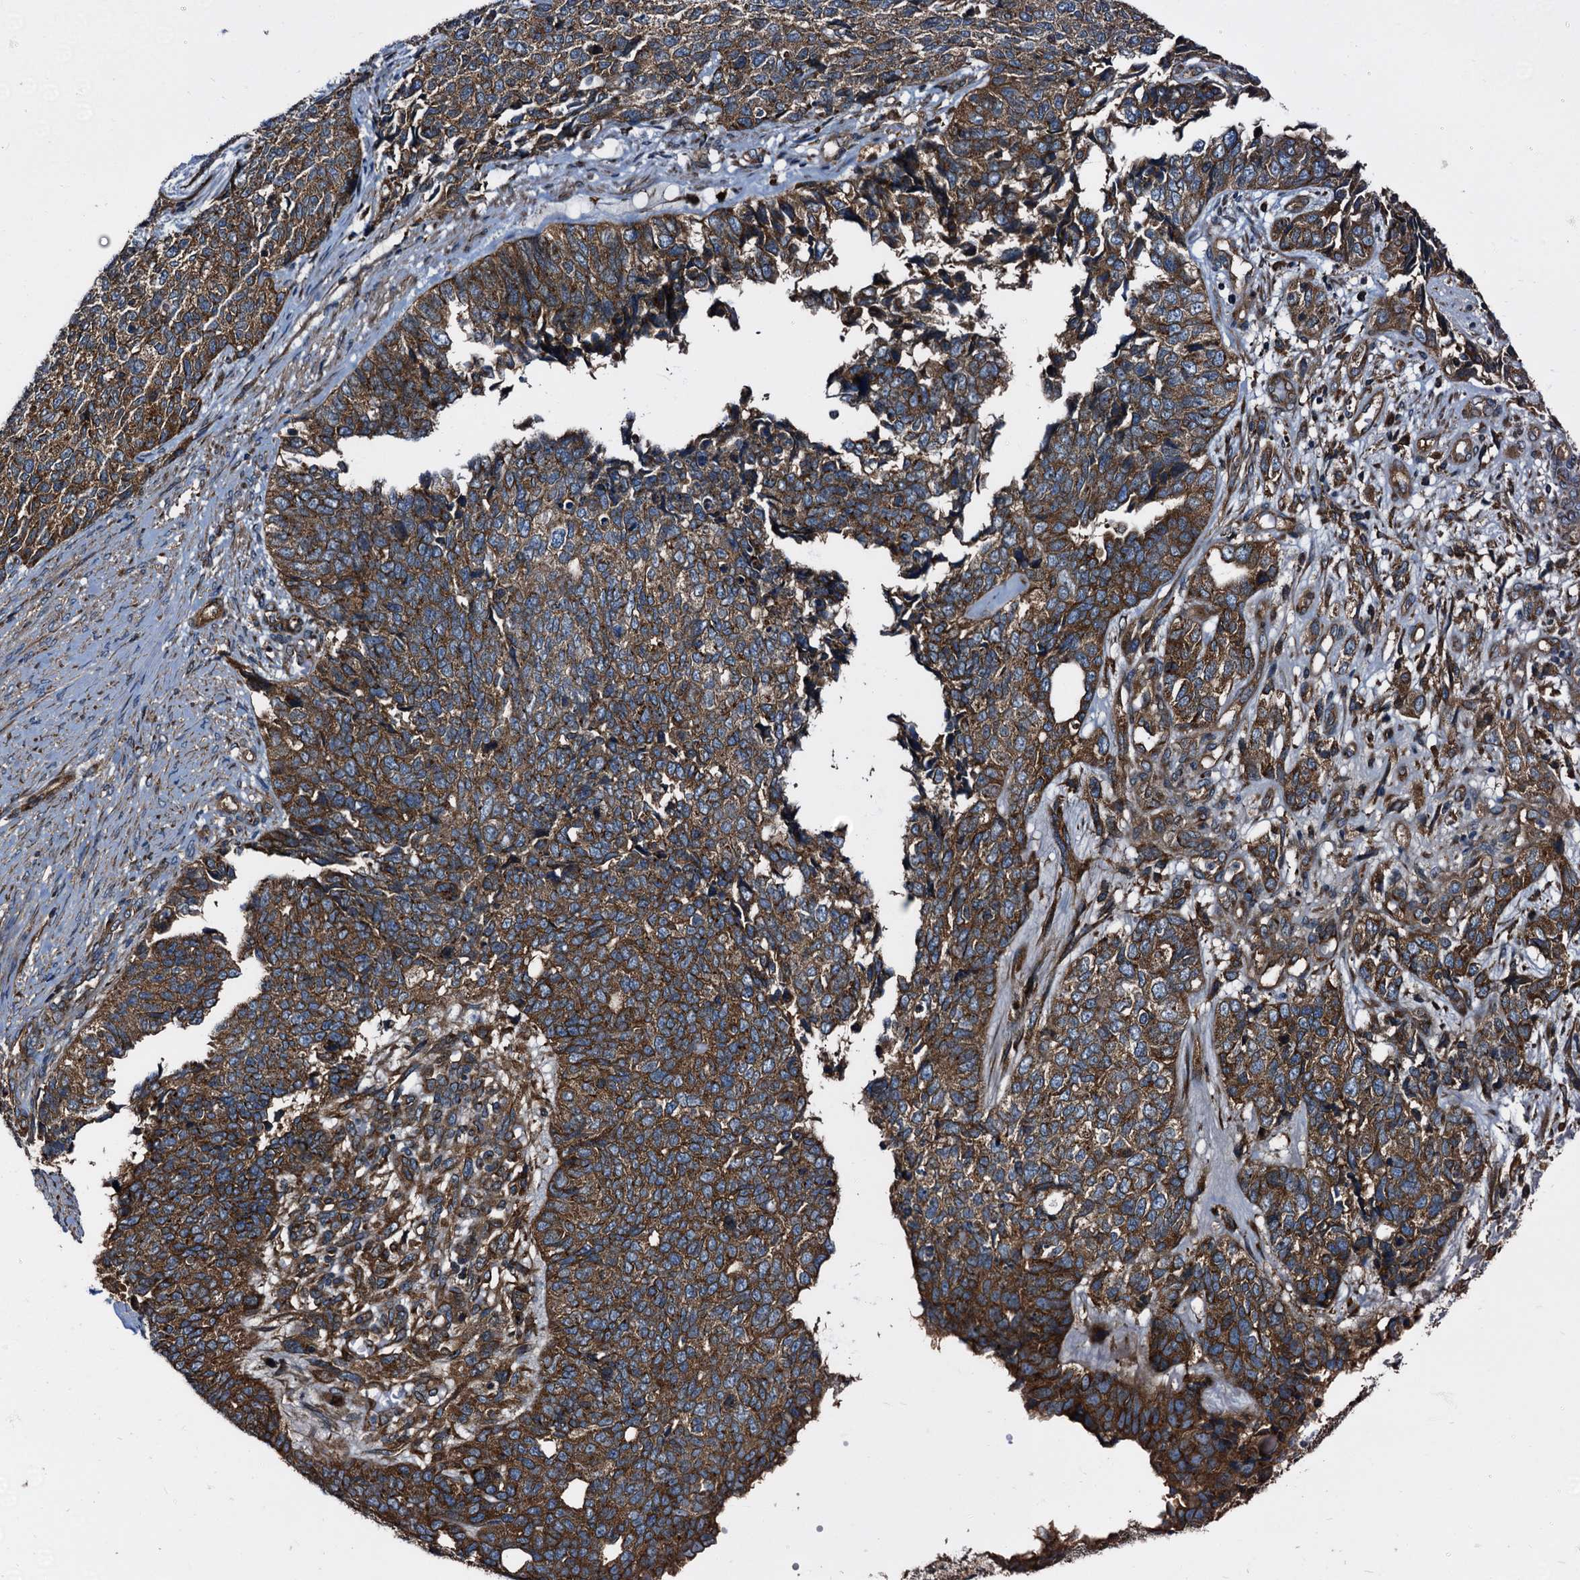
{"staining": {"intensity": "strong", "quantity": ">75%", "location": "cytoplasmic/membranous"}, "tissue": "cervical cancer", "cell_type": "Tumor cells", "image_type": "cancer", "snomed": [{"axis": "morphology", "description": "Squamous cell carcinoma, NOS"}, {"axis": "topography", "description": "Cervix"}], "caption": "DAB immunohistochemical staining of human squamous cell carcinoma (cervical) exhibits strong cytoplasmic/membranous protein expression in about >75% of tumor cells.", "gene": "PEX5", "patient": {"sex": "female", "age": 63}}